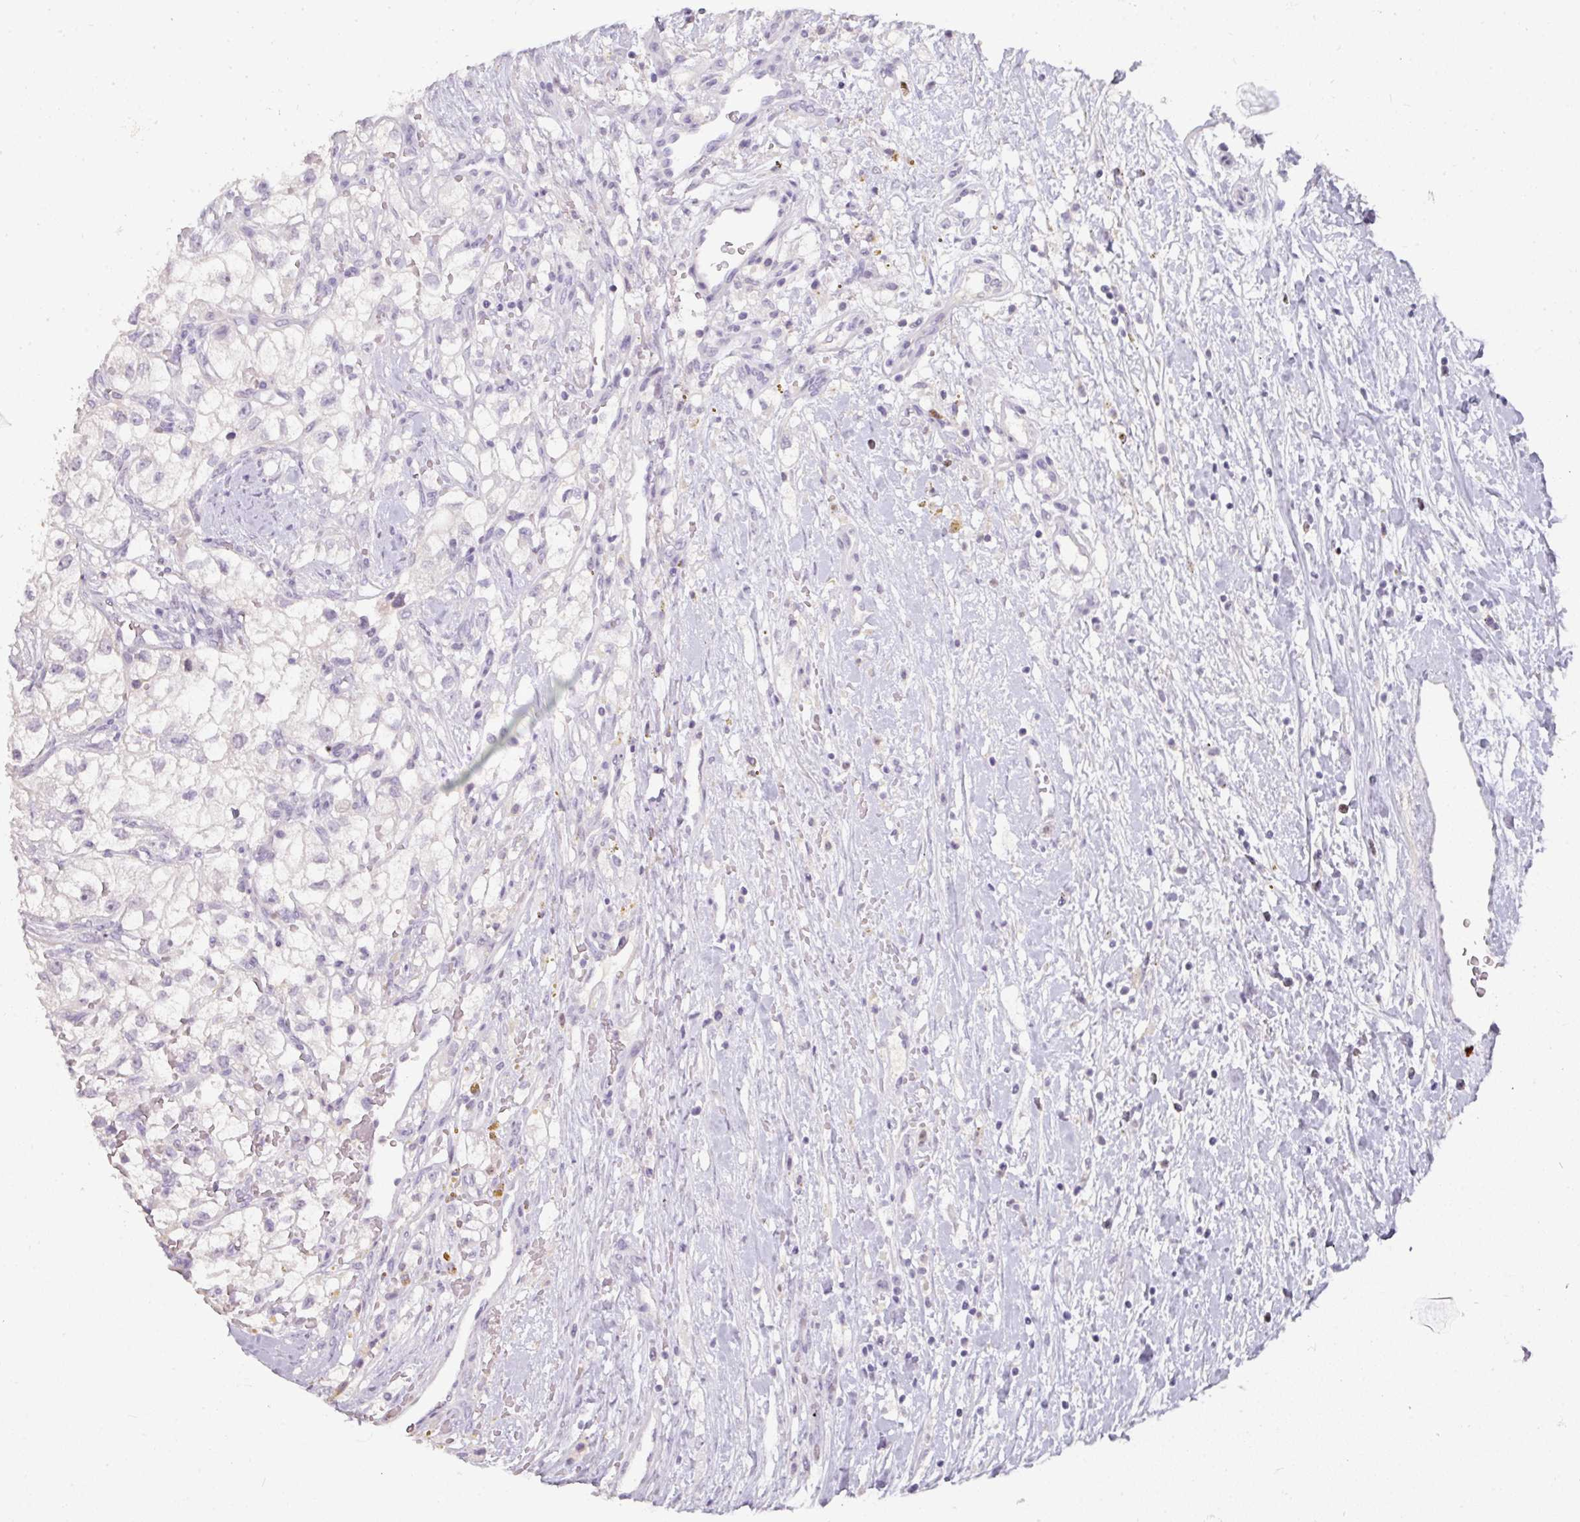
{"staining": {"intensity": "negative", "quantity": "none", "location": "none"}, "tissue": "renal cancer", "cell_type": "Tumor cells", "image_type": "cancer", "snomed": [{"axis": "morphology", "description": "Adenocarcinoma, NOS"}, {"axis": "topography", "description": "Kidney"}], "caption": "Renal cancer (adenocarcinoma) was stained to show a protein in brown. There is no significant expression in tumor cells.", "gene": "GTF2H3", "patient": {"sex": "male", "age": 59}}